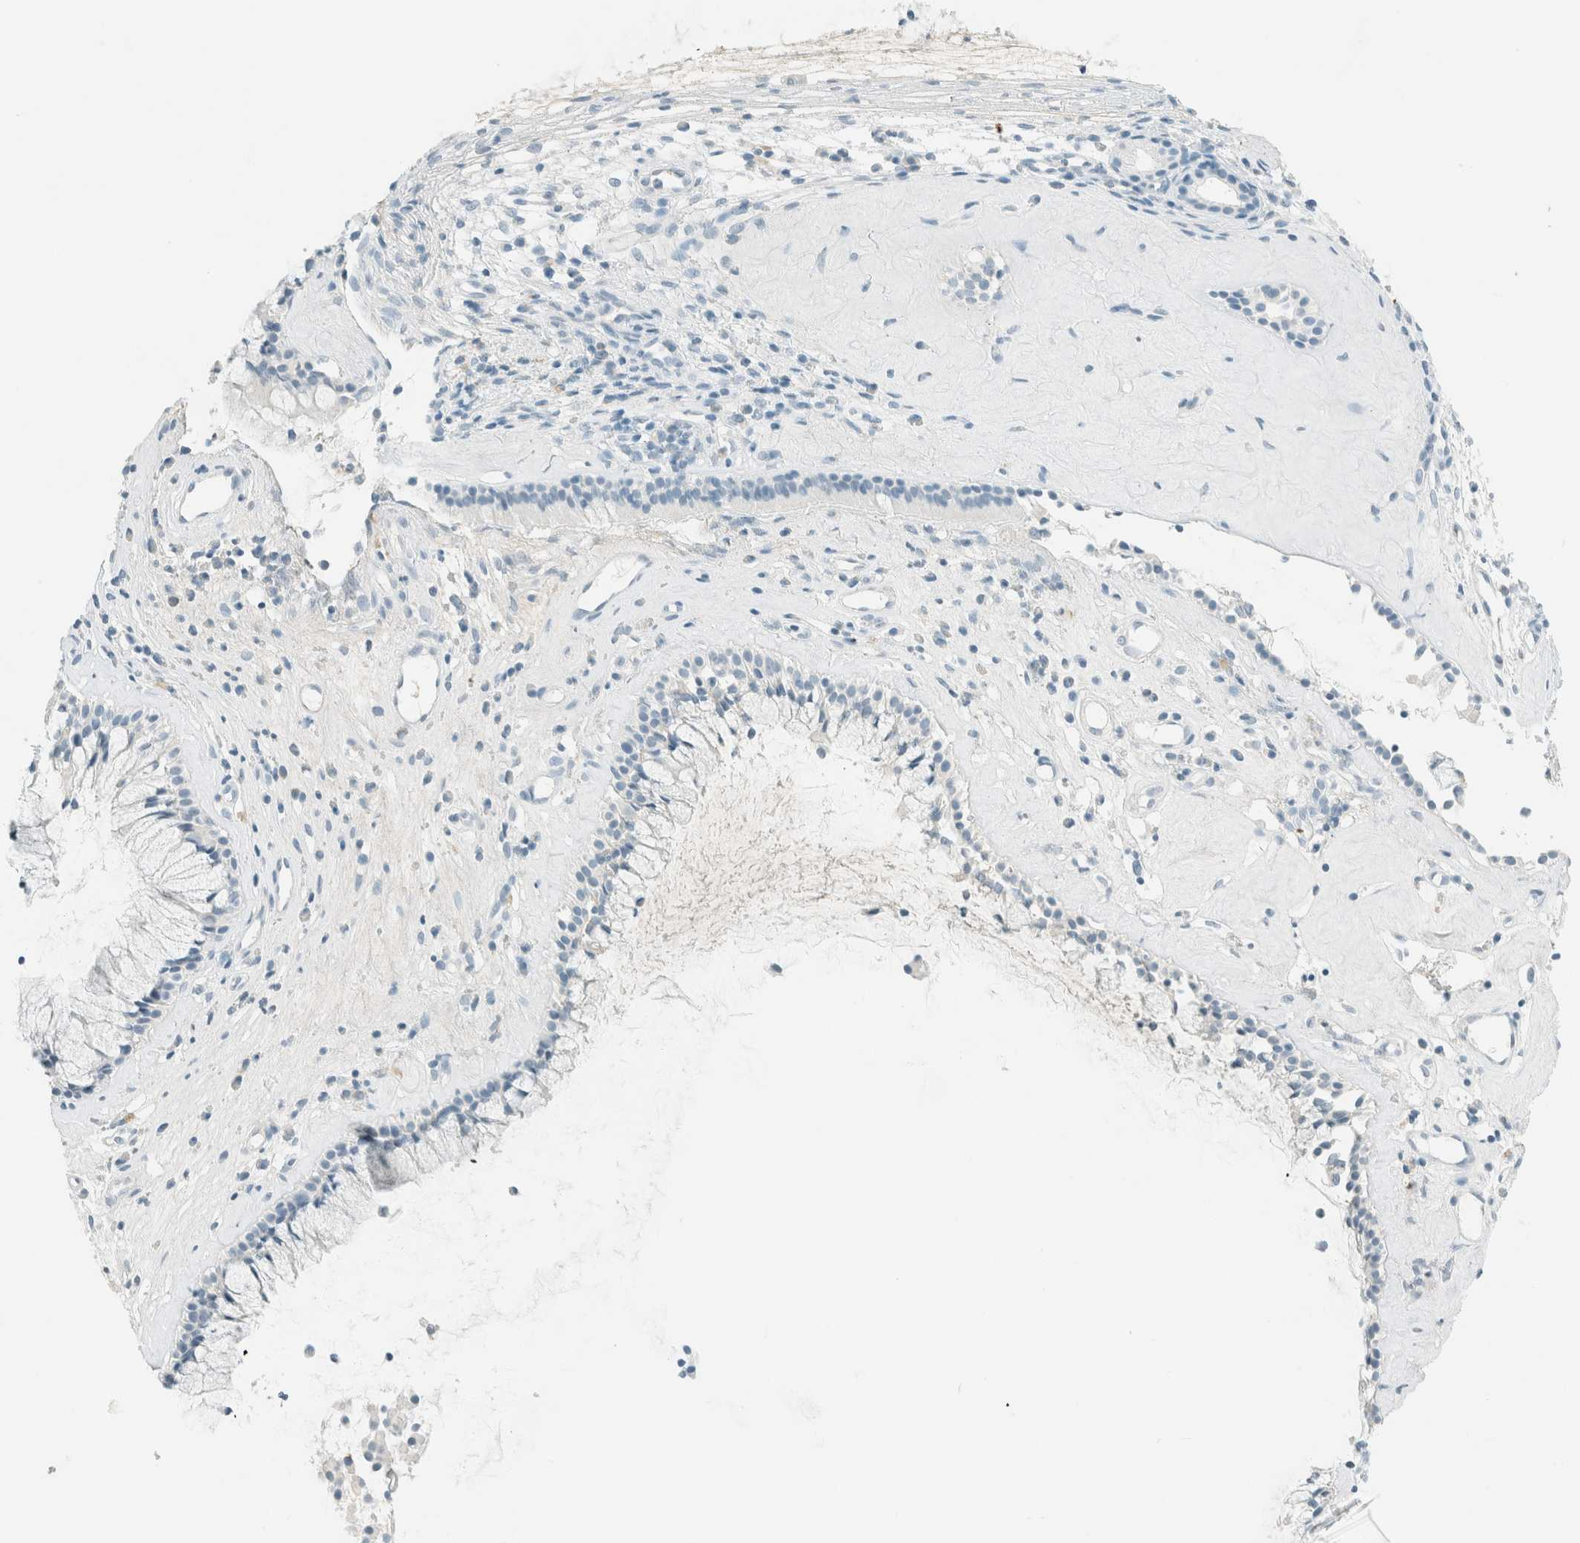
{"staining": {"intensity": "negative", "quantity": "none", "location": "none"}, "tissue": "nasopharynx", "cell_type": "Respiratory epithelial cells", "image_type": "normal", "snomed": [{"axis": "morphology", "description": "Normal tissue, NOS"}, {"axis": "topography", "description": "Nasopharynx"}], "caption": "Respiratory epithelial cells are negative for protein expression in benign human nasopharynx. (DAB immunohistochemistry (IHC) with hematoxylin counter stain).", "gene": "GPA33", "patient": {"sex": "female", "age": 42}}